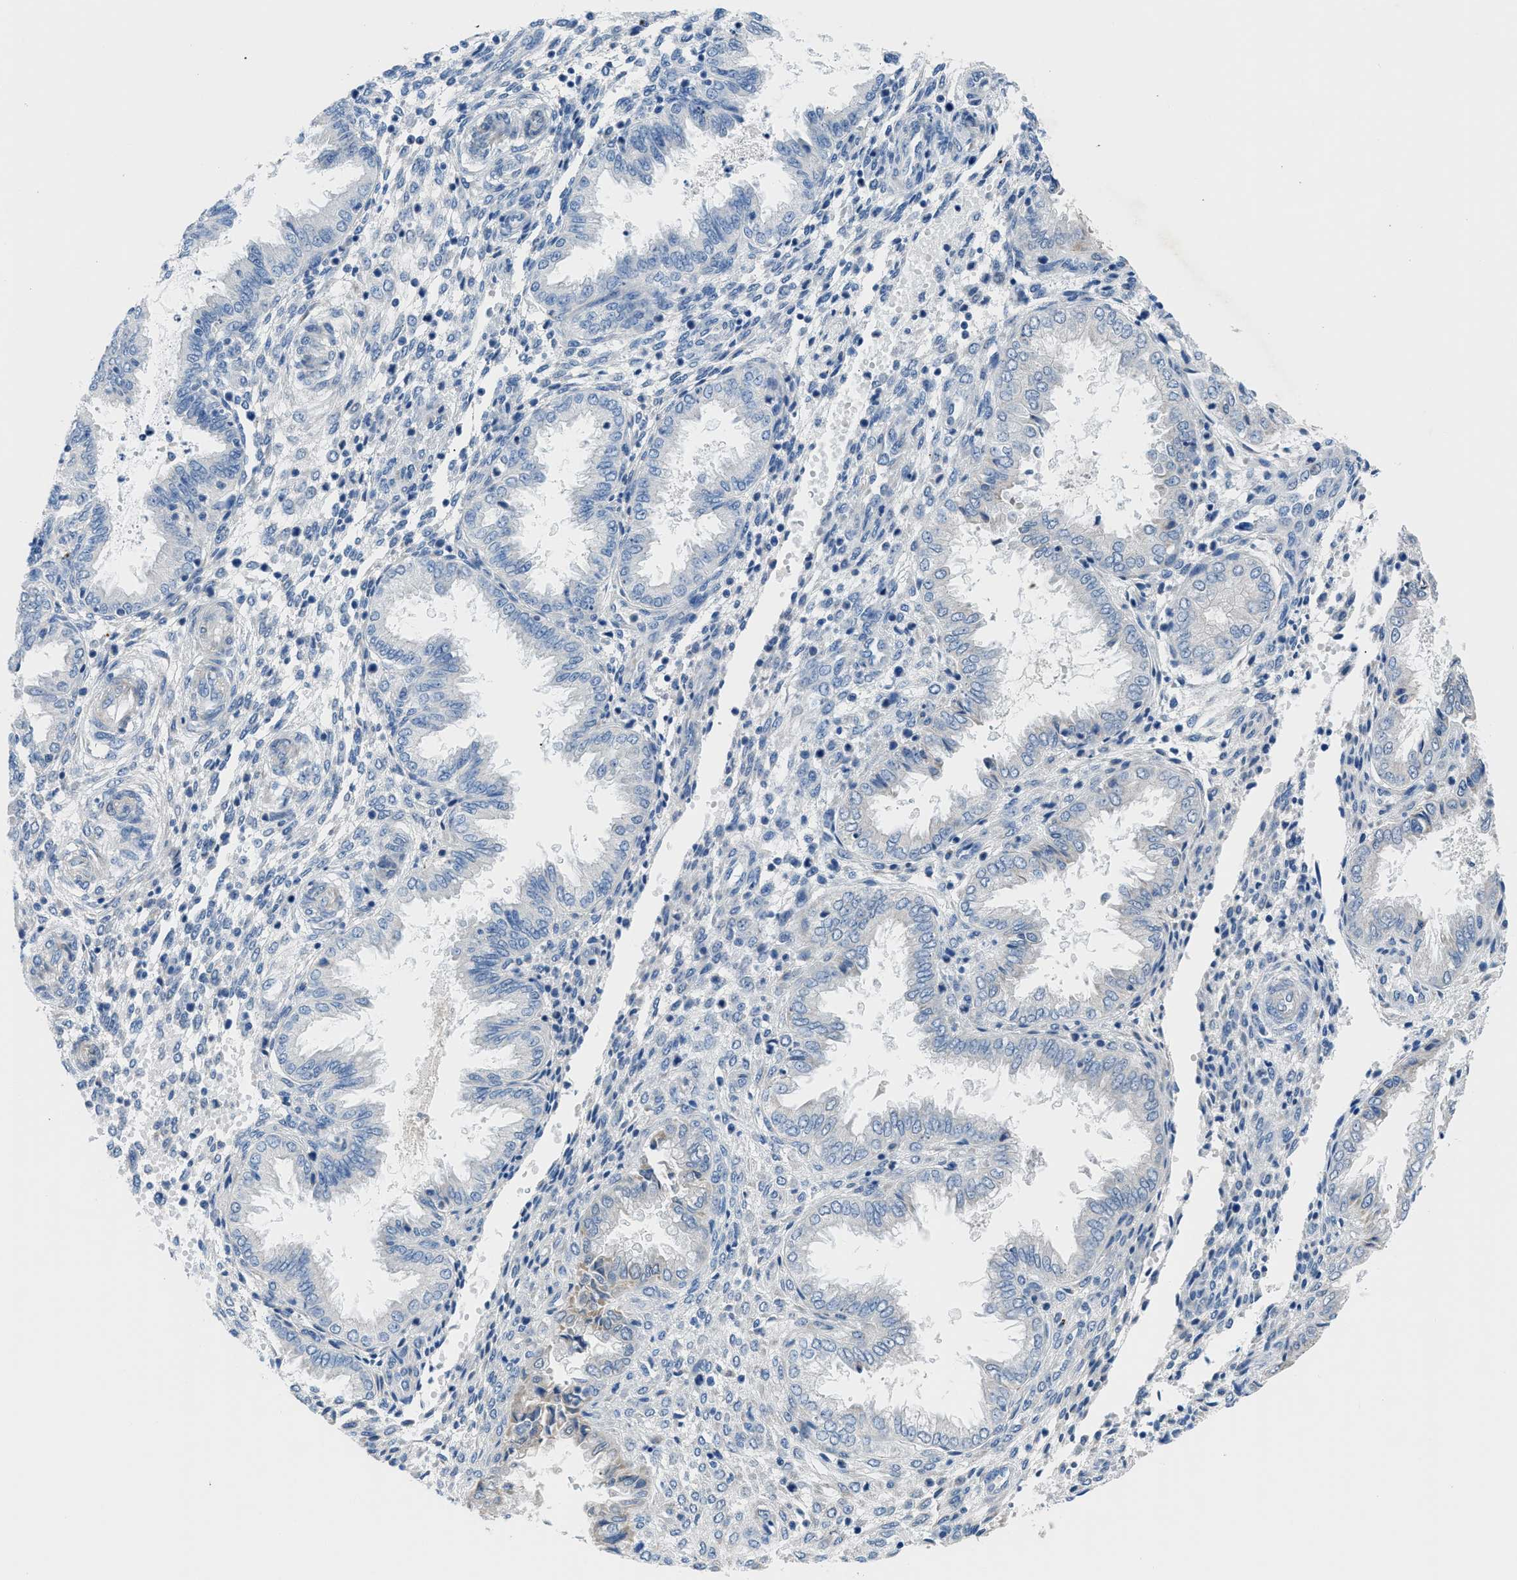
{"staining": {"intensity": "negative", "quantity": "none", "location": "none"}, "tissue": "endometrium", "cell_type": "Cells in endometrial stroma", "image_type": "normal", "snomed": [{"axis": "morphology", "description": "Normal tissue, NOS"}, {"axis": "topography", "description": "Endometrium"}], "caption": "DAB immunohistochemical staining of normal endometrium shows no significant expression in cells in endometrial stroma. (Brightfield microscopy of DAB (3,3'-diaminobenzidine) immunohistochemistry at high magnification).", "gene": "ITPR1", "patient": {"sex": "female", "age": 33}}